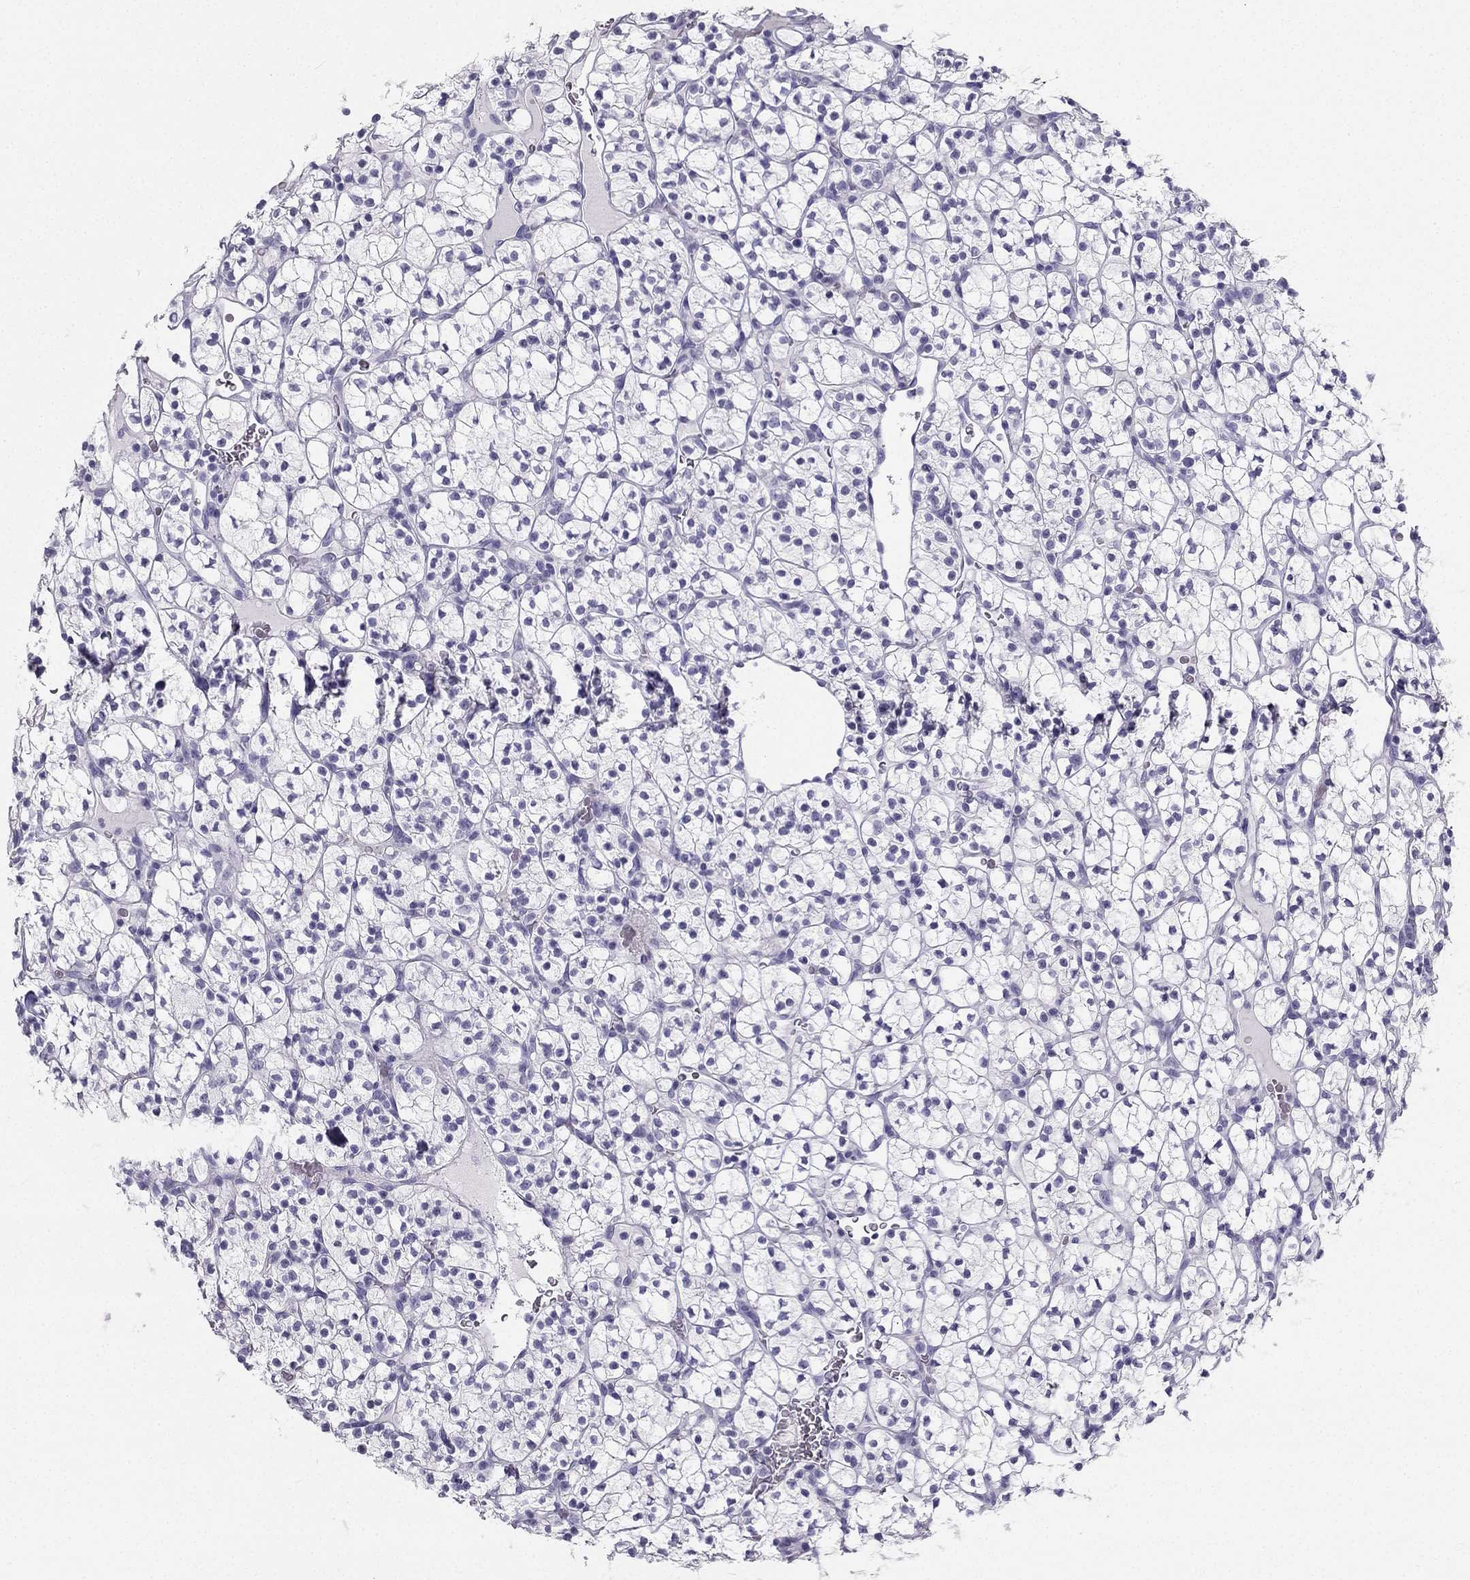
{"staining": {"intensity": "negative", "quantity": "none", "location": "none"}, "tissue": "renal cancer", "cell_type": "Tumor cells", "image_type": "cancer", "snomed": [{"axis": "morphology", "description": "Adenocarcinoma, NOS"}, {"axis": "topography", "description": "Kidney"}], "caption": "High power microscopy micrograph of an immunohistochemistry (IHC) photomicrograph of adenocarcinoma (renal), revealing no significant staining in tumor cells. (Brightfield microscopy of DAB immunohistochemistry (IHC) at high magnification).", "gene": "TFF3", "patient": {"sex": "female", "age": 89}}